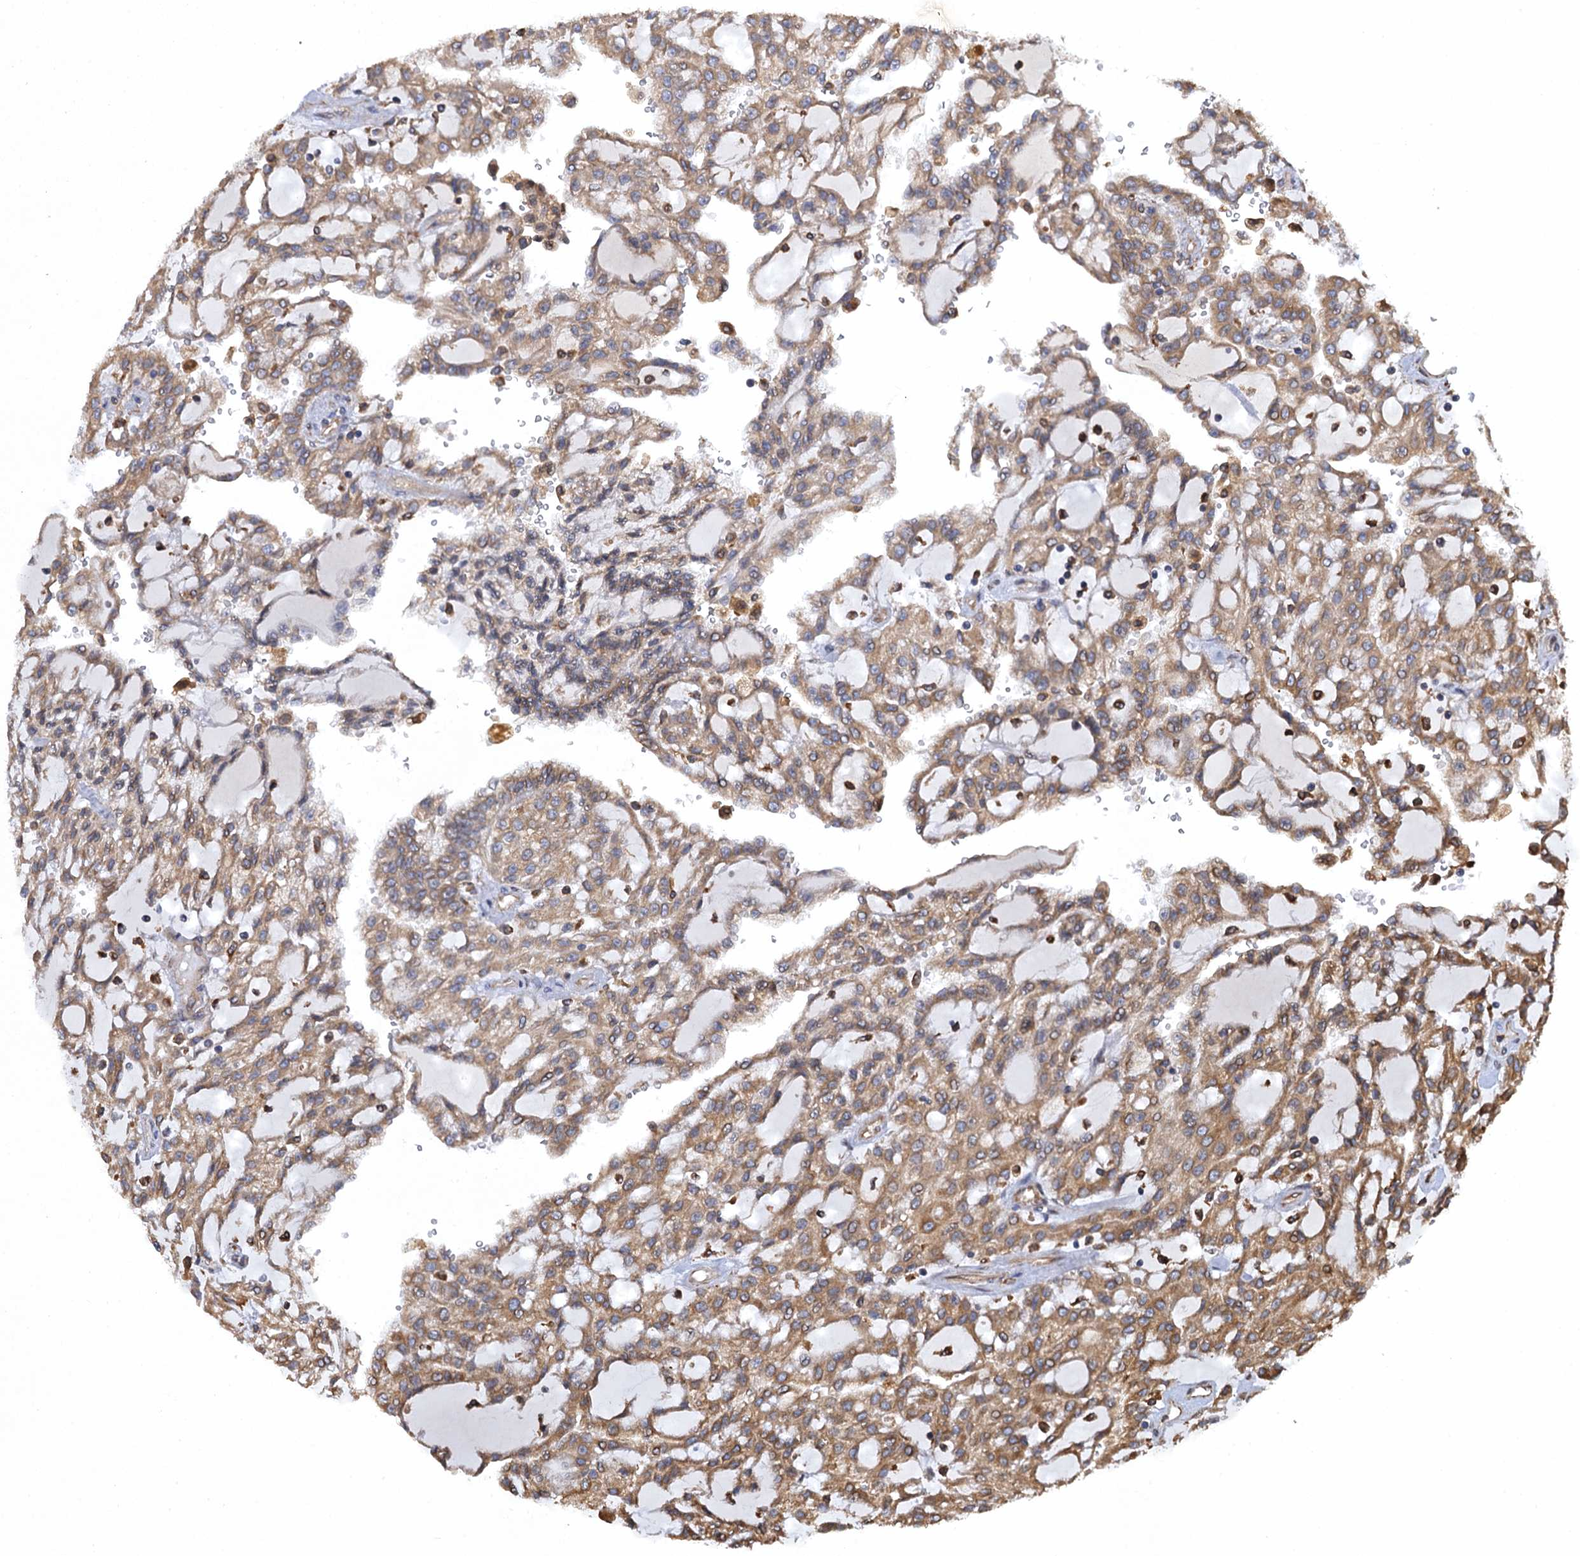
{"staining": {"intensity": "moderate", "quantity": ">75%", "location": "cytoplasmic/membranous"}, "tissue": "renal cancer", "cell_type": "Tumor cells", "image_type": "cancer", "snomed": [{"axis": "morphology", "description": "Adenocarcinoma, NOS"}, {"axis": "topography", "description": "Kidney"}], "caption": "DAB immunohistochemical staining of adenocarcinoma (renal) displays moderate cytoplasmic/membranous protein expression in about >75% of tumor cells.", "gene": "ARMC5", "patient": {"sex": "male", "age": 63}}